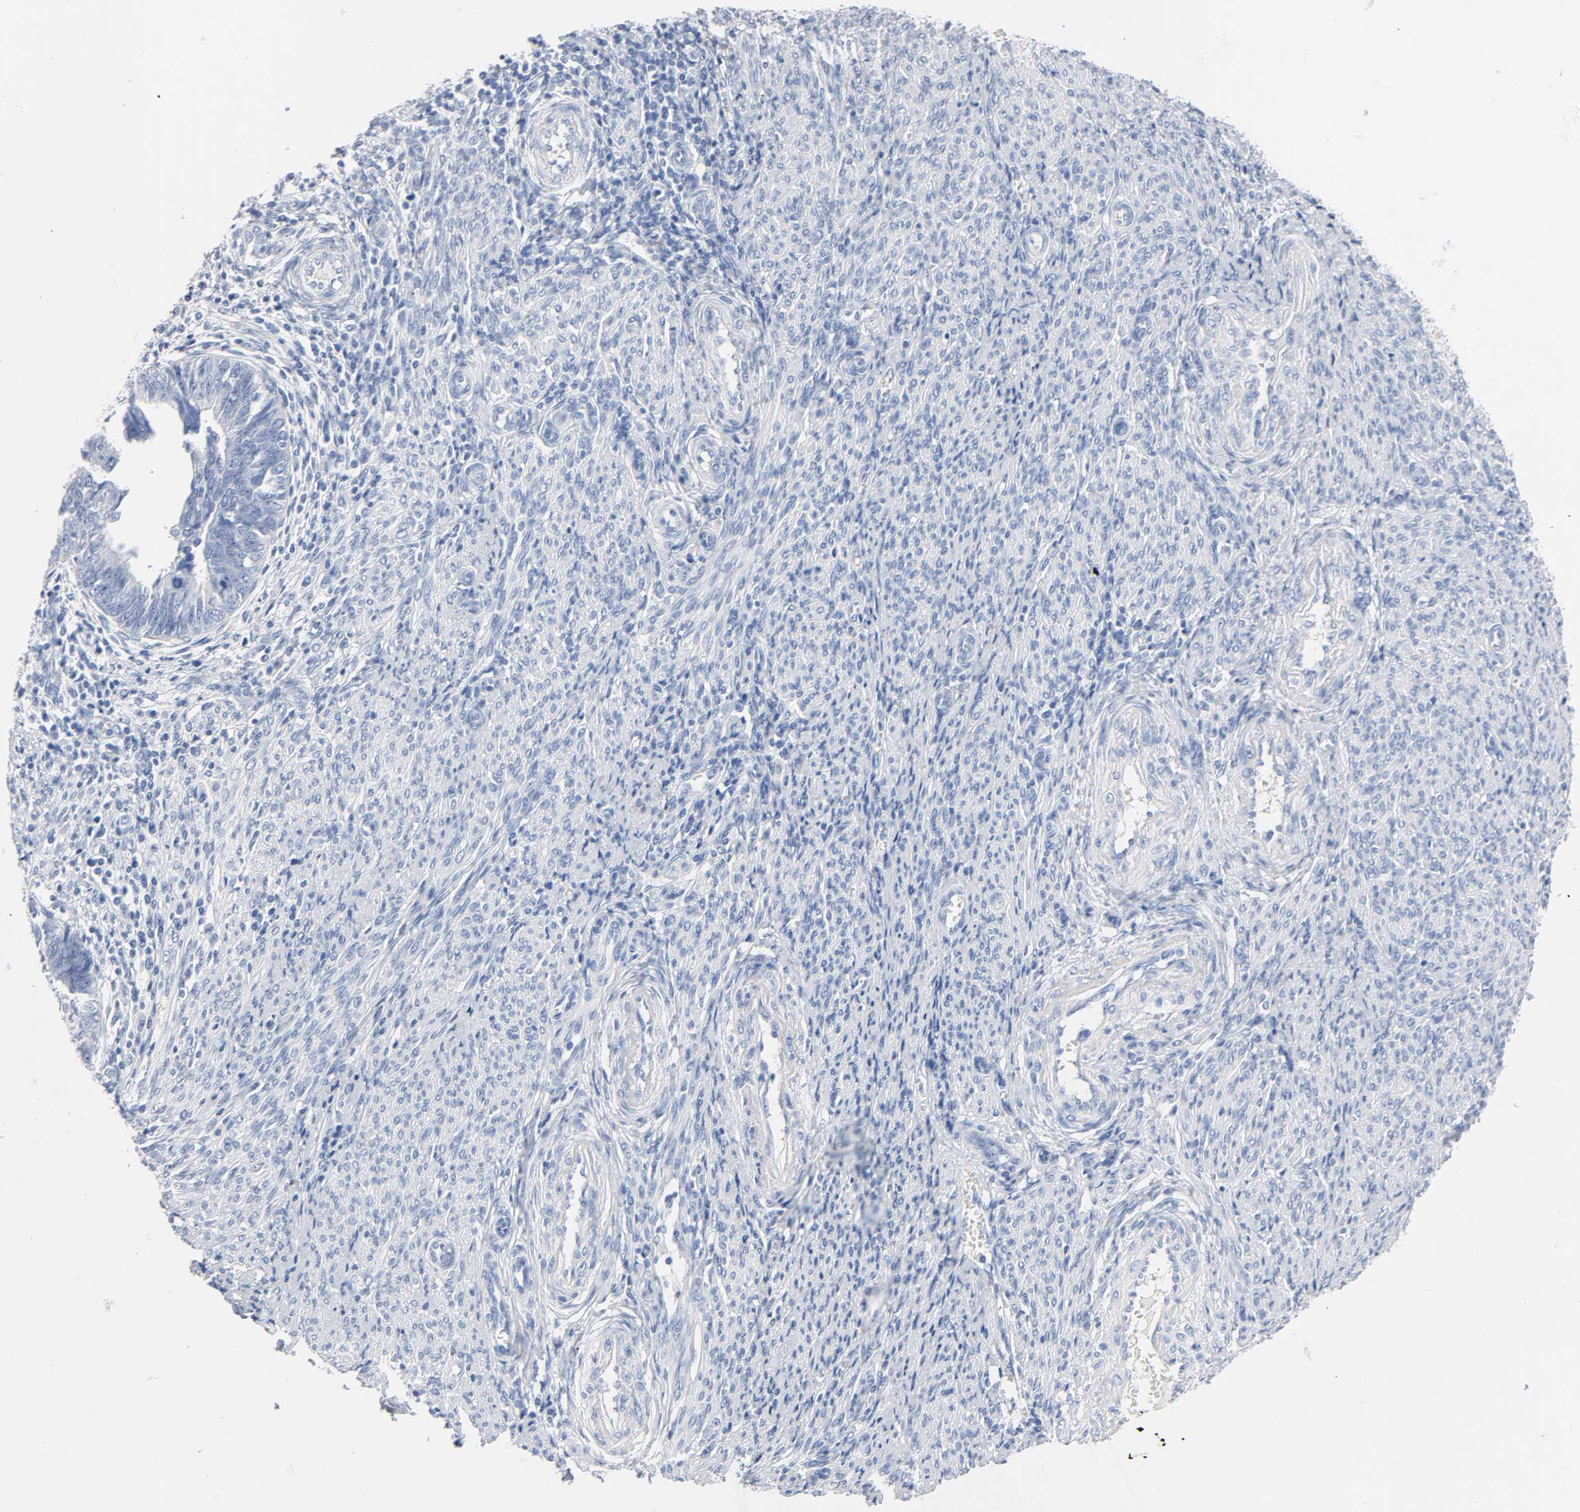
{"staining": {"intensity": "negative", "quantity": "none", "location": "none"}, "tissue": "endometrial cancer", "cell_type": "Tumor cells", "image_type": "cancer", "snomed": [{"axis": "morphology", "description": "Adenocarcinoma, NOS"}, {"axis": "topography", "description": "Endometrium"}], "caption": "This is an immunohistochemistry image of human endometrial cancer (adenocarcinoma). There is no positivity in tumor cells.", "gene": "ACP3", "patient": {"sex": "female", "age": 75}}